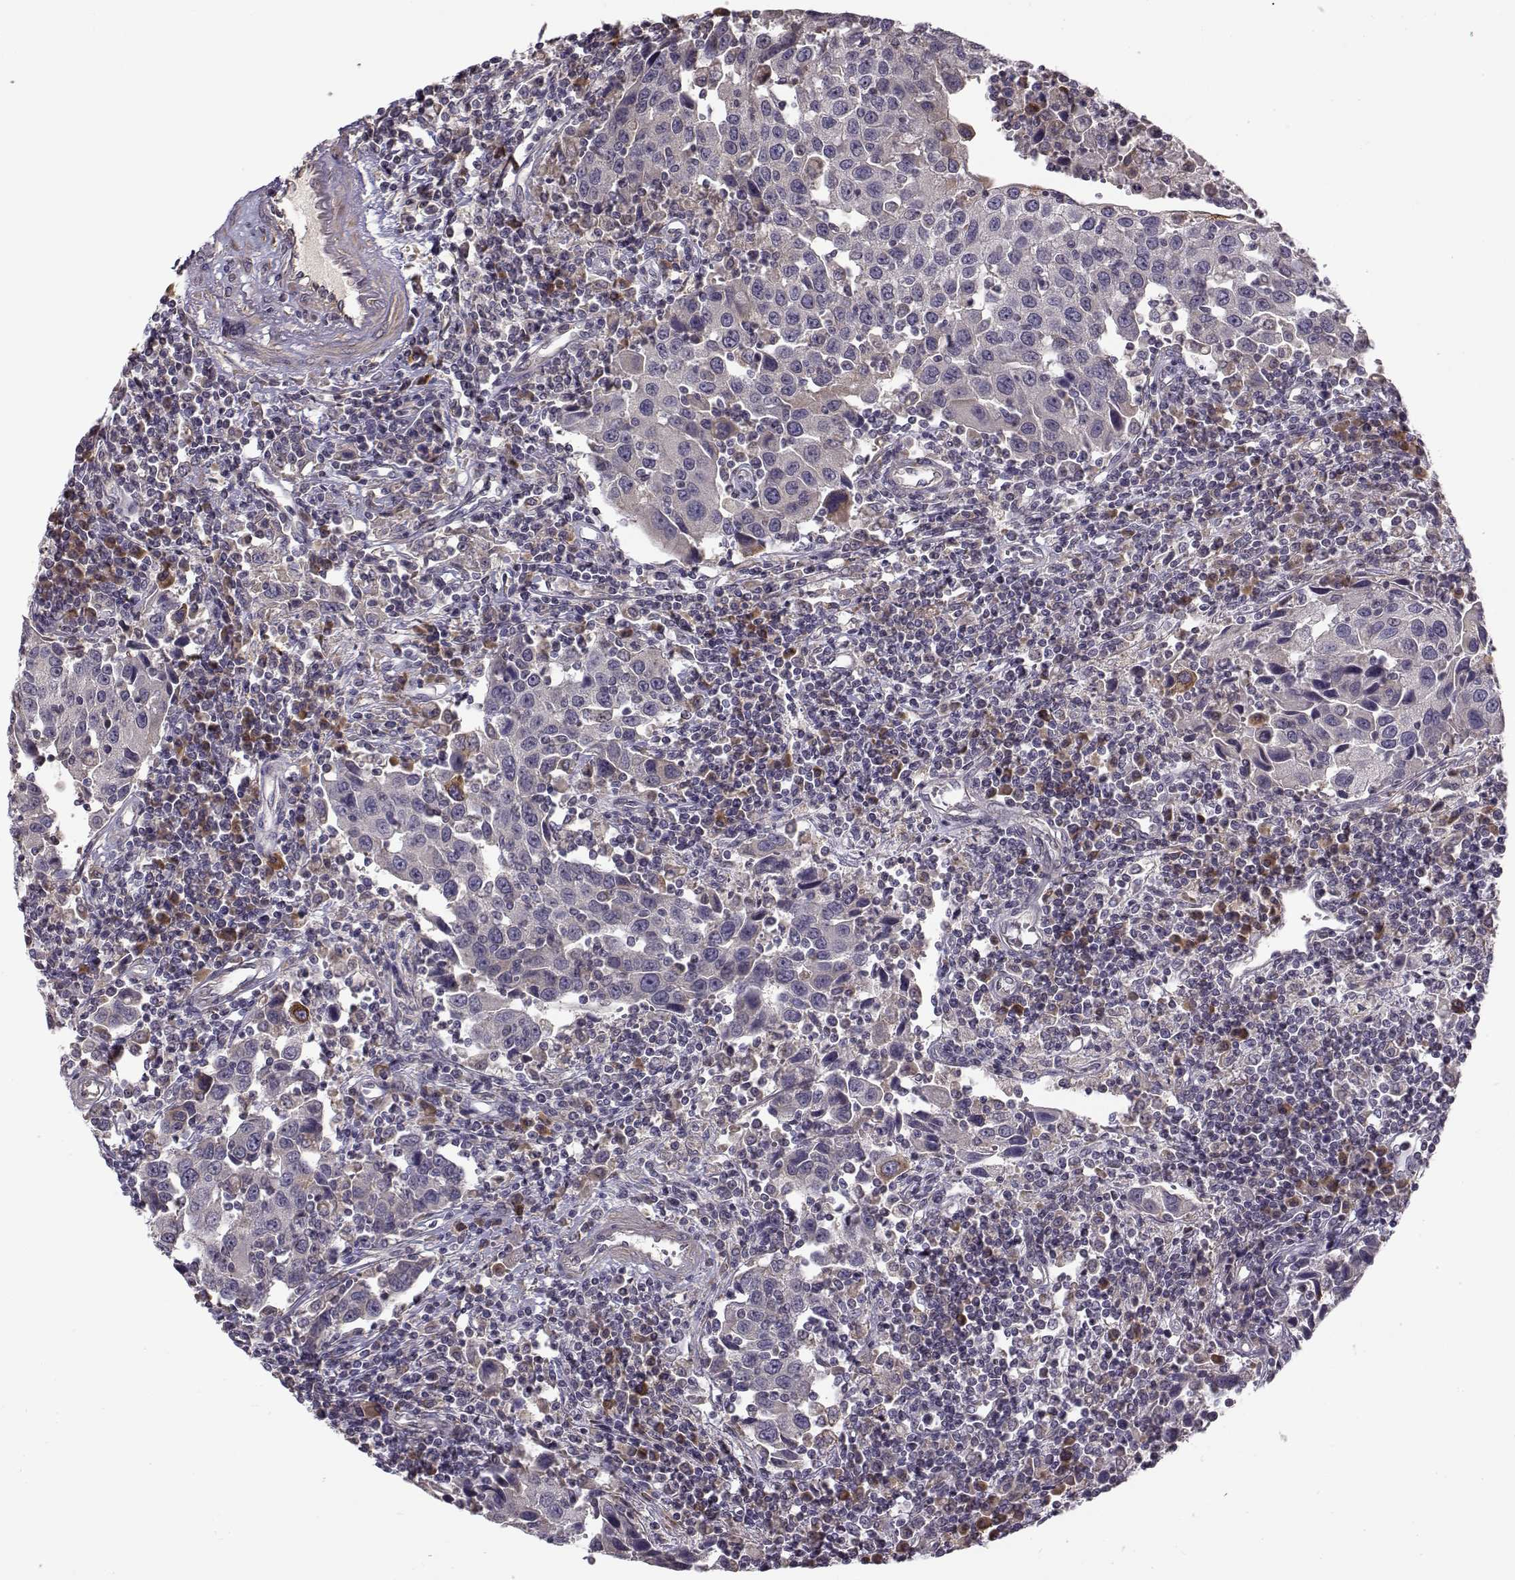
{"staining": {"intensity": "negative", "quantity": "none", "location": "none"}, "tissue": "urothelial cancer", "cell_type": "Tumor cells", "image_type": "cancer", "snomed": [{"axis": "morphology", "description": "Urothelial carcinoma, High grade"}, {"axis": "topography", "description": "Urinary bladder"}], "caption": "Image shows no significant protein positivity in tumor cells of urothelial cancer.", "gene": "ENTPD8", "patient": {"sex": "female", "age": 85}}